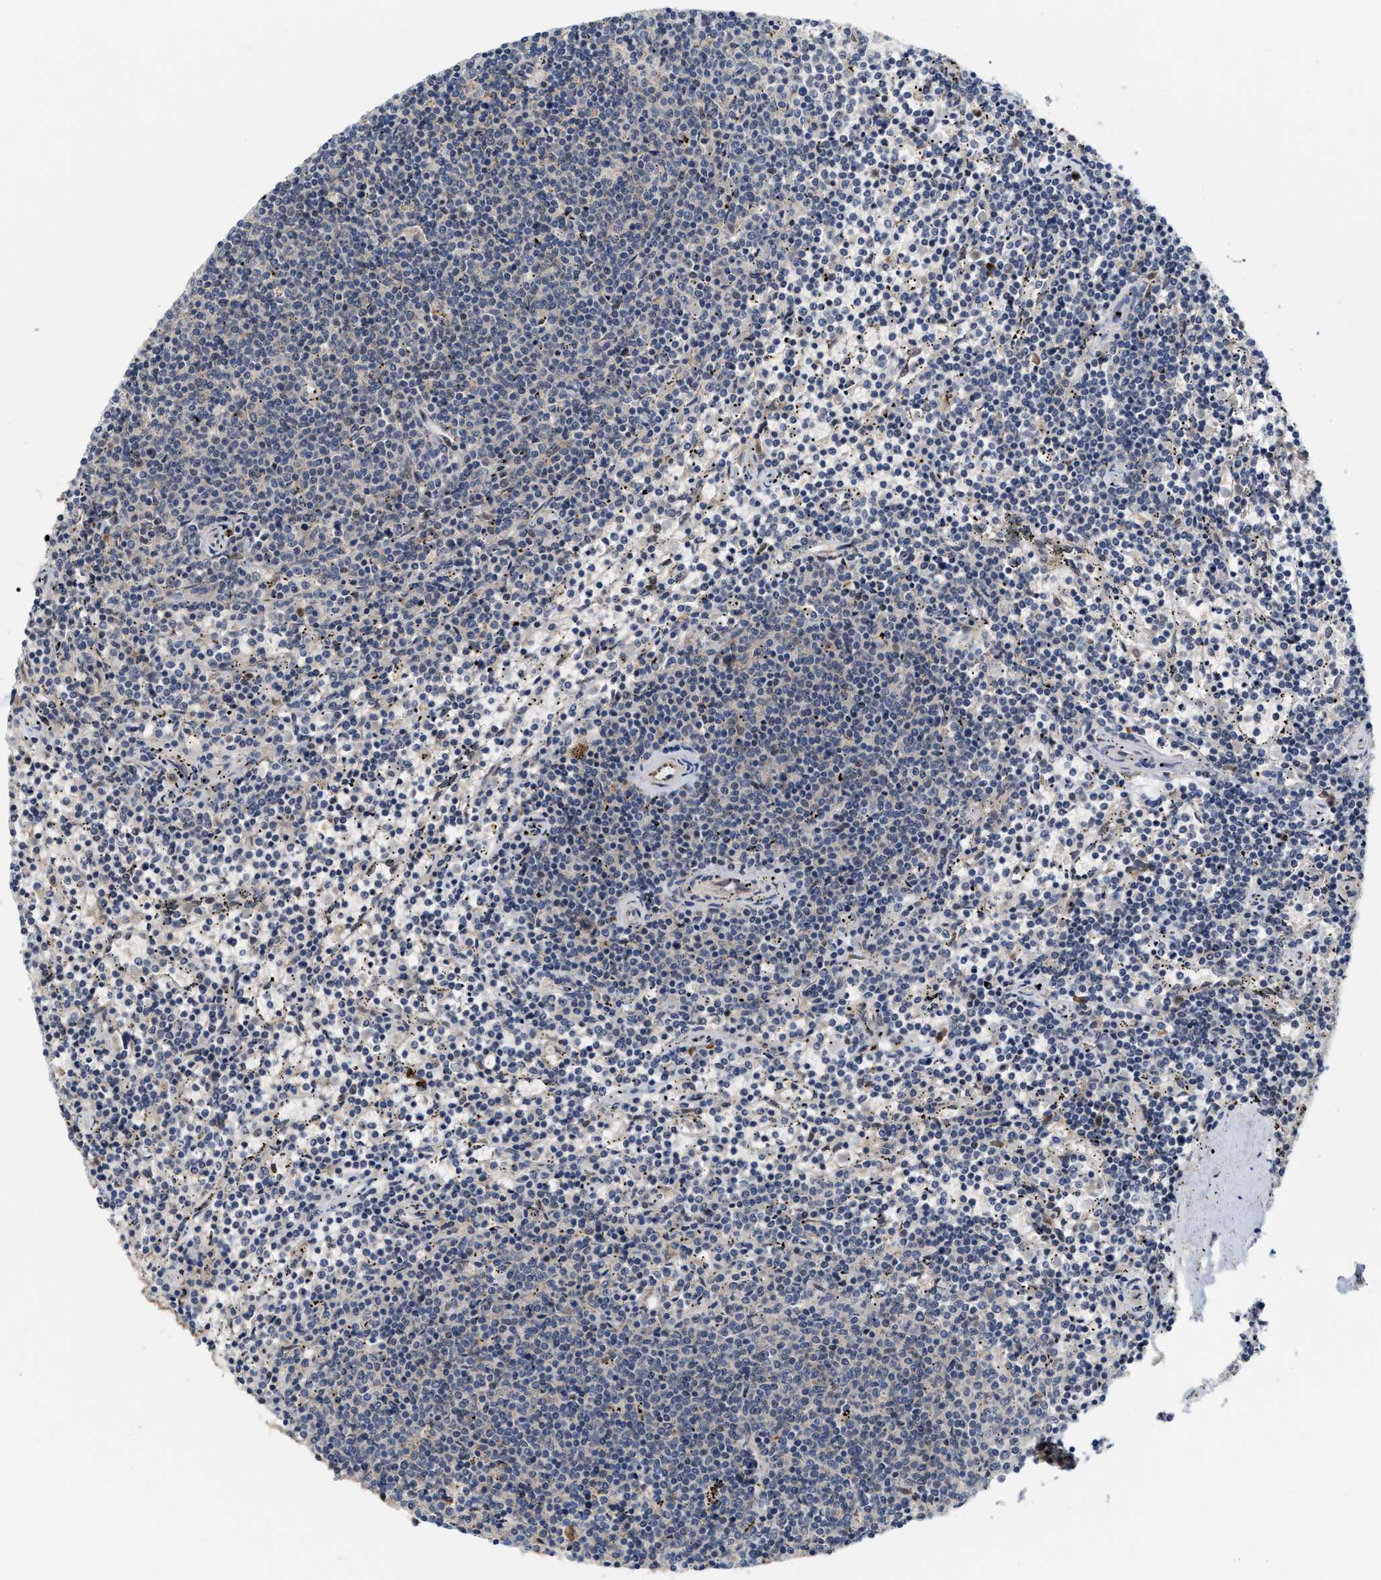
{"staining": {"intensity": "negative", "quantity": "none", "location": "none"}, "tissue": "lymphoma", "cell_type": "Tumor cells", "image_type": "cancer", "snomed": [{"axis": "morphology", "description": "Malignant lymphoma, non-Hodgkin's type, Low grade"}, {"axis": "topography", "description": "Spleen"}], "caption": "The image exhibits no staining of tumor cells in lymphoma. The staining is performed using DAB brown chromogen with nuclei counter-stained in using hematoxylin.", "gene": "TCF4", "patient": {"sex": "female", "age": 50}}